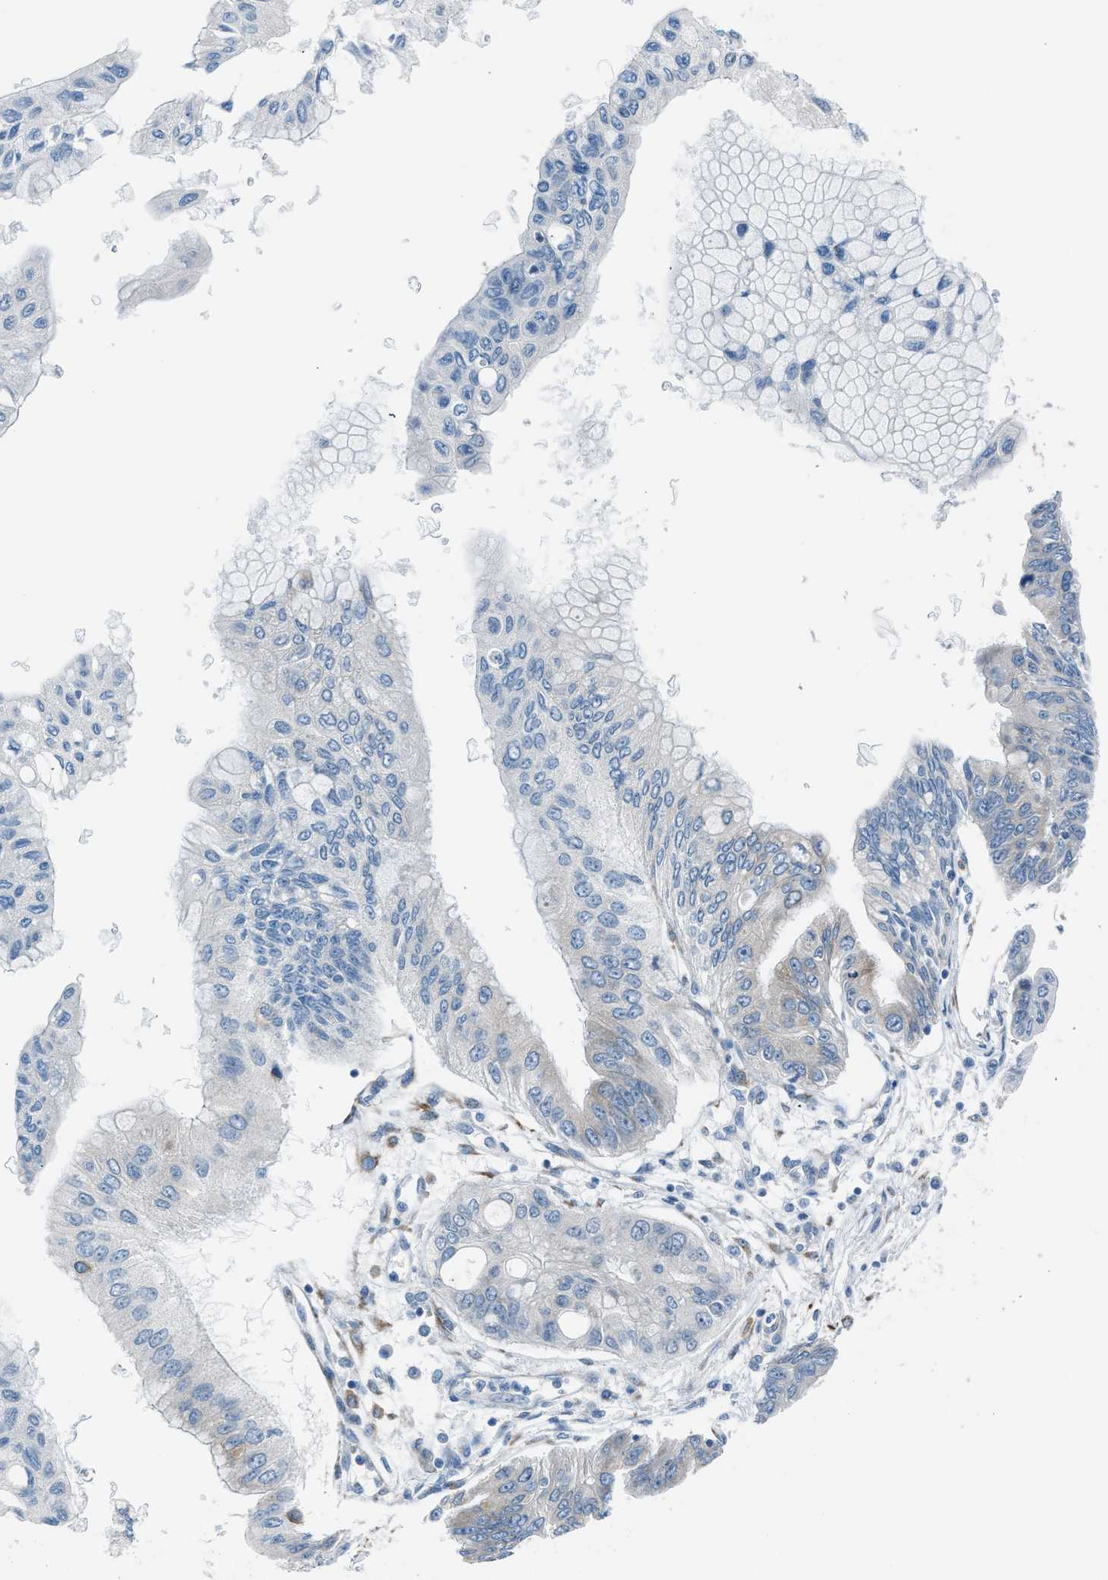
{"staining": {"intensity": "weak", "quantity": "<25%", "location": "cytoplasmic/membranous"}, "tissue": "pancreatic cancer", "cell_type": "Tumor cells", "image_type": "cancer", "snomed": [{"axis": "morphology", "description": "Adenocarcinoma, NOS"}, {"axis": "topography", "description": "Pancreas"}], "caption": "This is an IHC histopathology image of human adenocarcinoma (pancreatic). There is no staining in tumor cells.", "gene": "RNF41", "patient": {"sex": "female", "age": 77}}